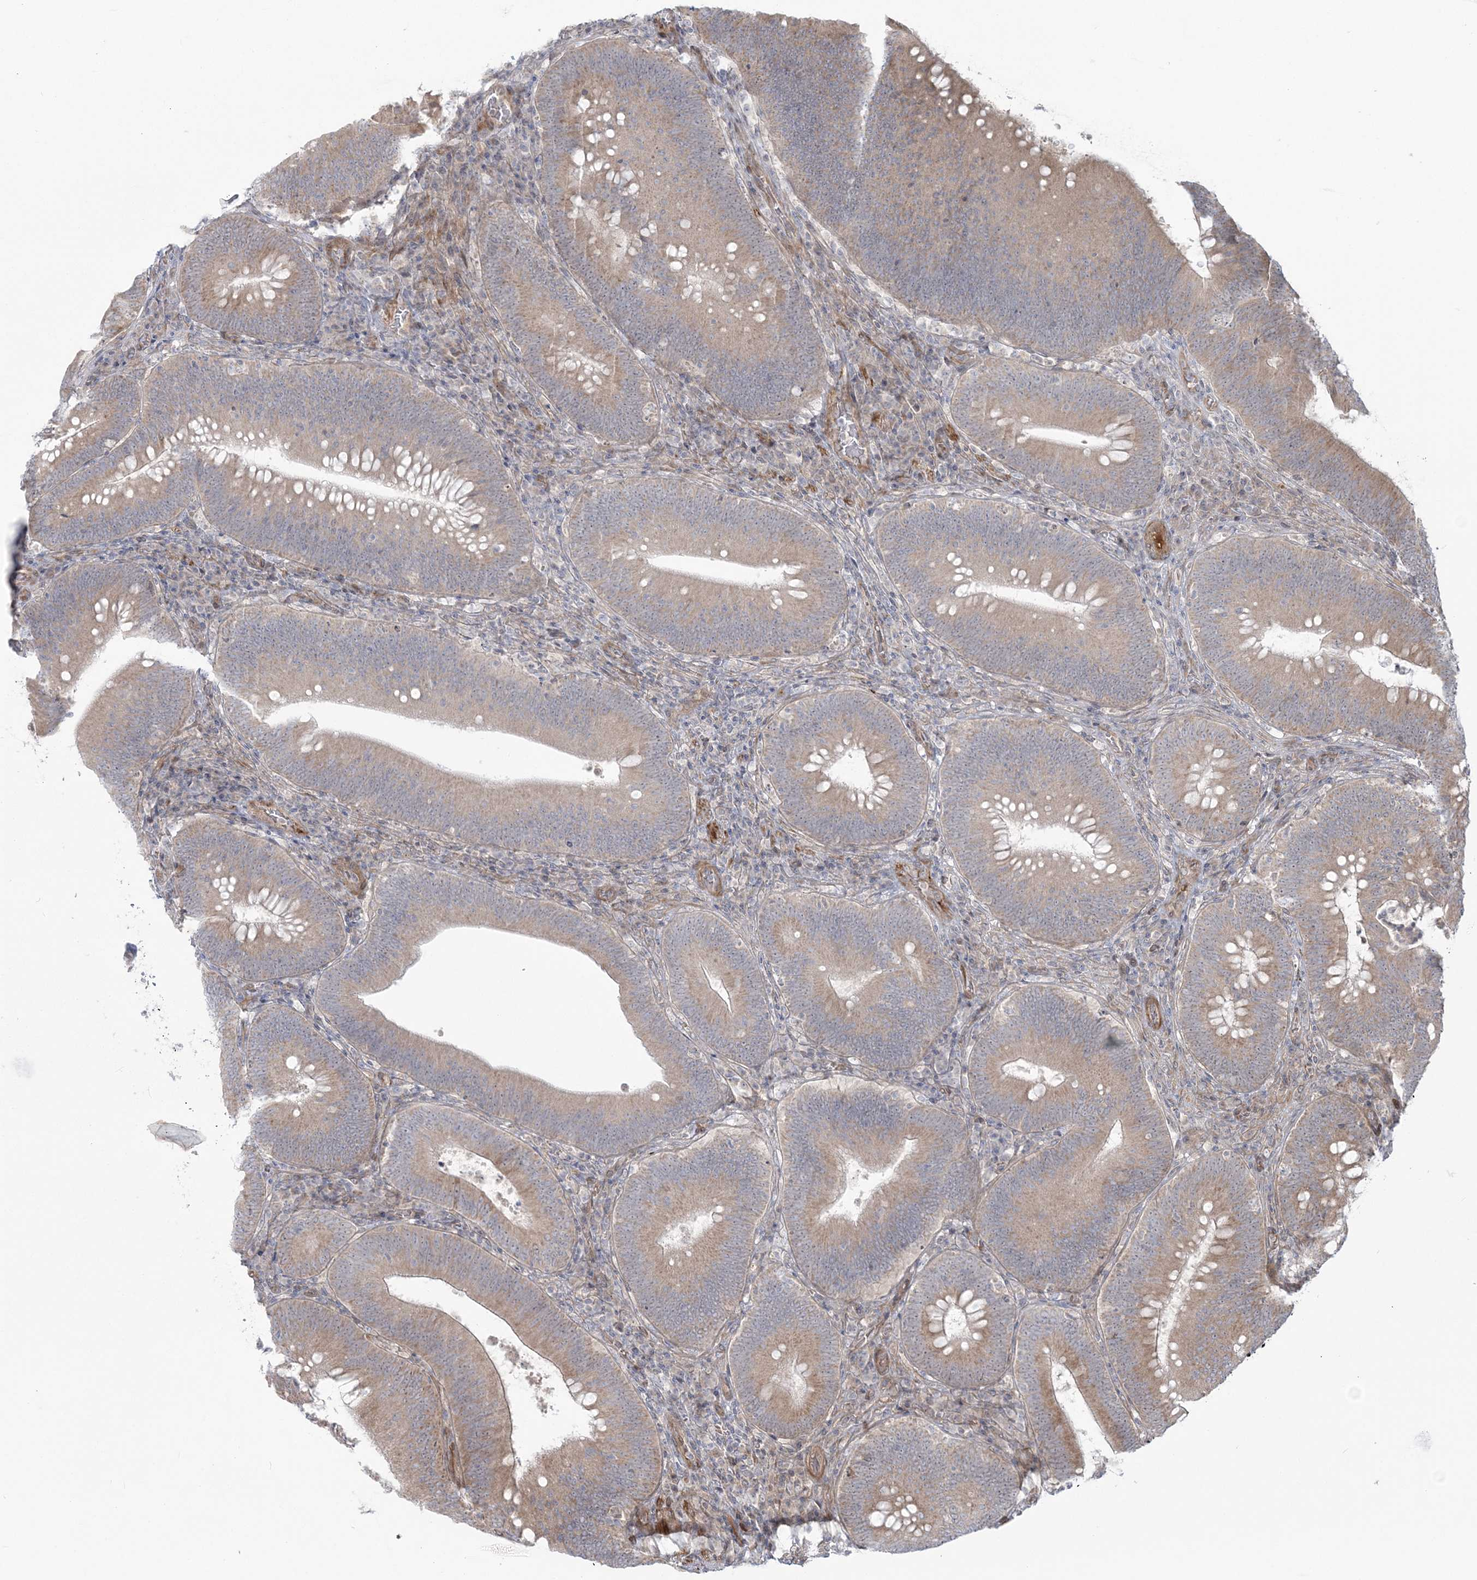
{"staining": {"intensity": "moderate", "quantity": ">75%", "location": "cytoplasmic/membranous"}, "tissue": "colorectal cancer", "cell_type": "Tumor cells", "image_type": "cancer", "snomed": [{"axis": "morphology", "description": "Normal tissue, NOS"}, {"axis": "topography", "description": "Colon"}], "caption": "Moderate cytoplasmic/membranous protein expression is seen in approximately >75% of tumor cells in colorectal cancer.", "gene": "NUDT9", "patient": {"sex": "female", "age": 82}}